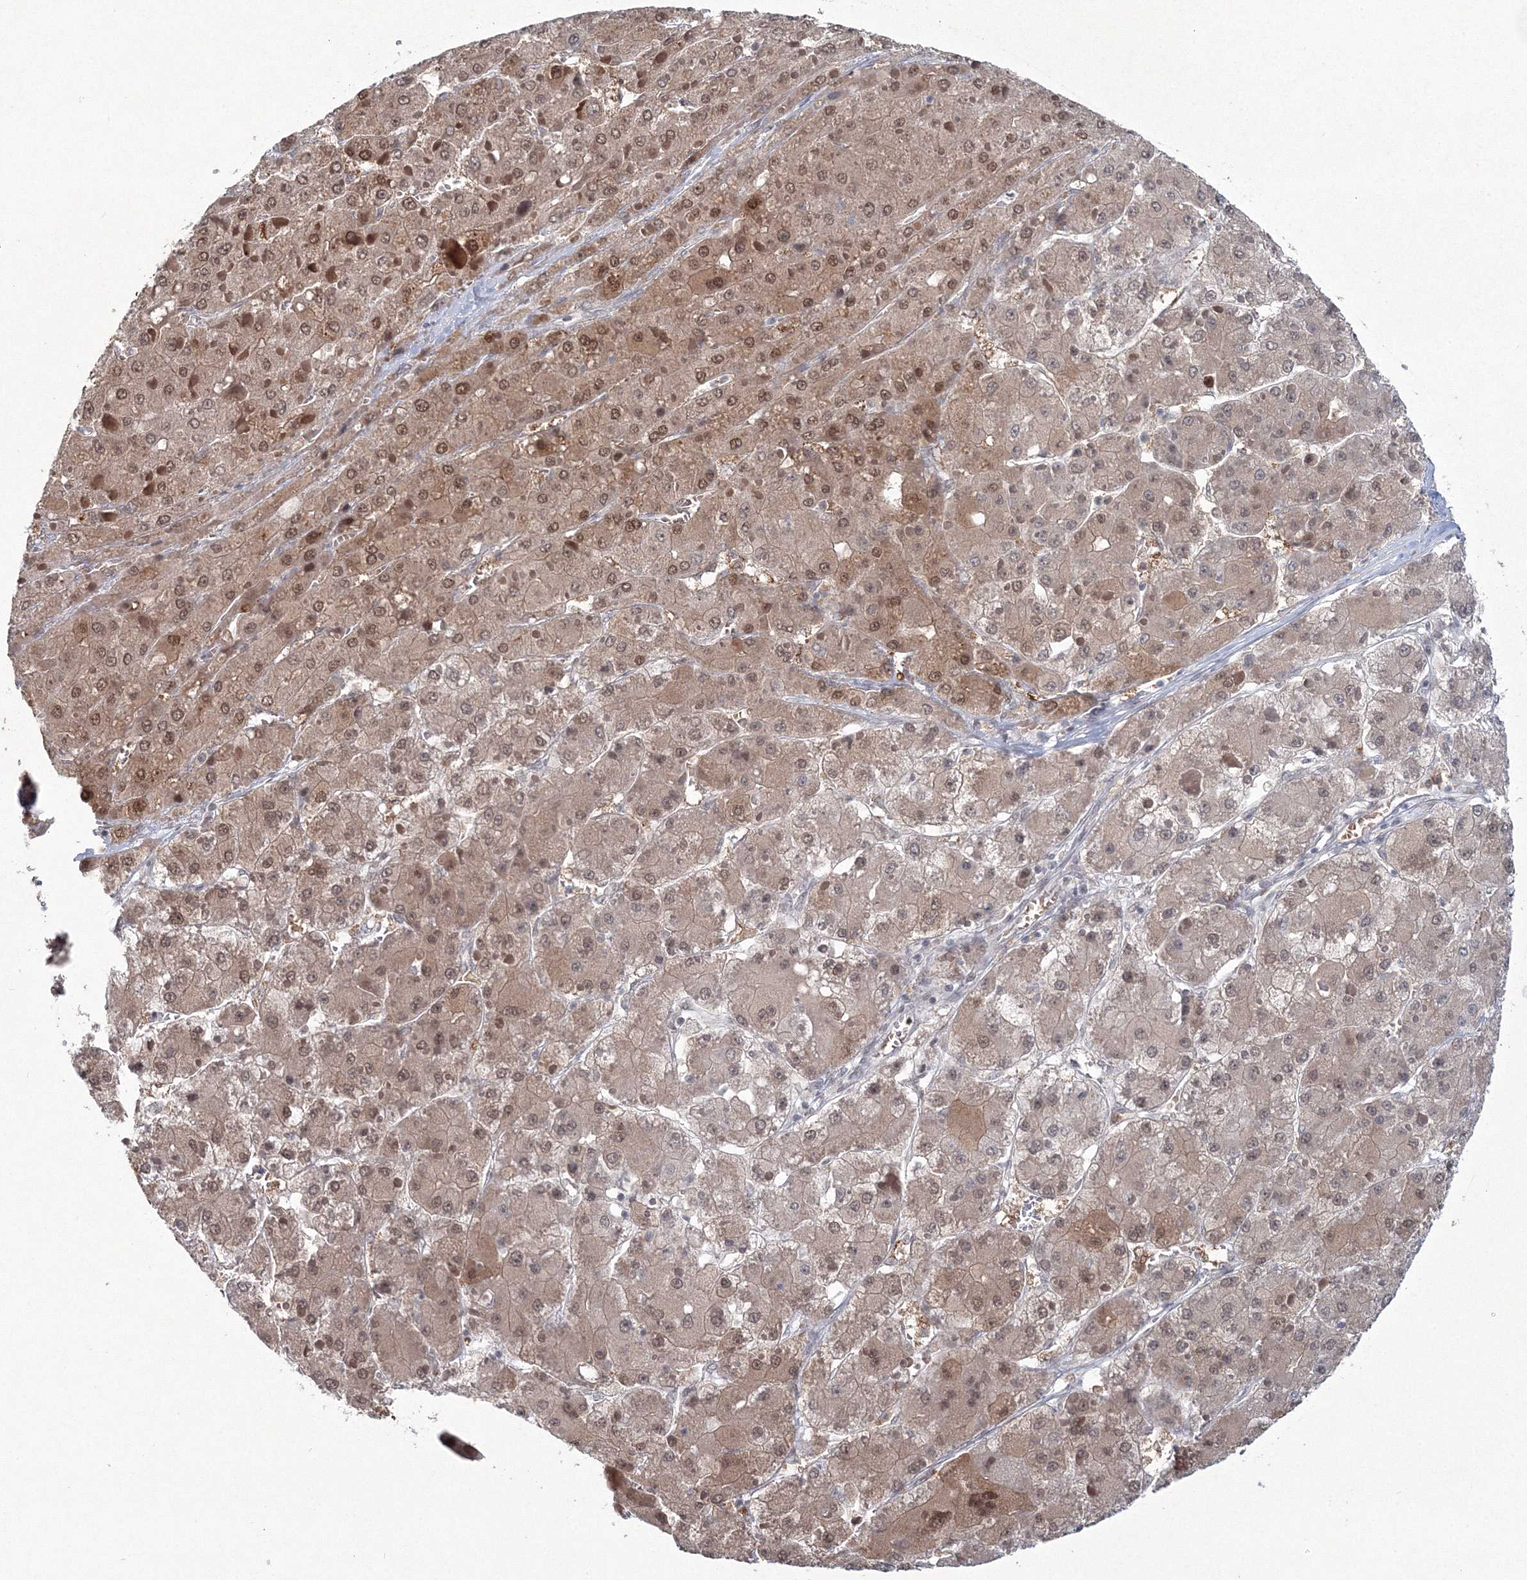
{"staining": {"intensity": "moderate", "quantity": ">75%", "location": "cytoplasmic/membranous,nuclear"}, "tissue": "liver cancer", "cell_type": "Tumor cells", "image_type": "cancer", "snomed": [{"axis": "morphology", "description": "Carcinoma, Hepatocellular, NOS"}, {"axis": "topography", "description": "Liver"}], "caption": "High-power microscopy captured an immunohistochemistry photomicrograph of liver cancer, revealing moderate cytoplasmic/membranous and nuclear staining in approximately >75% of tumor cells.", "gene": "C3orf33", "patient": {"sex": "female", "age": 73}}